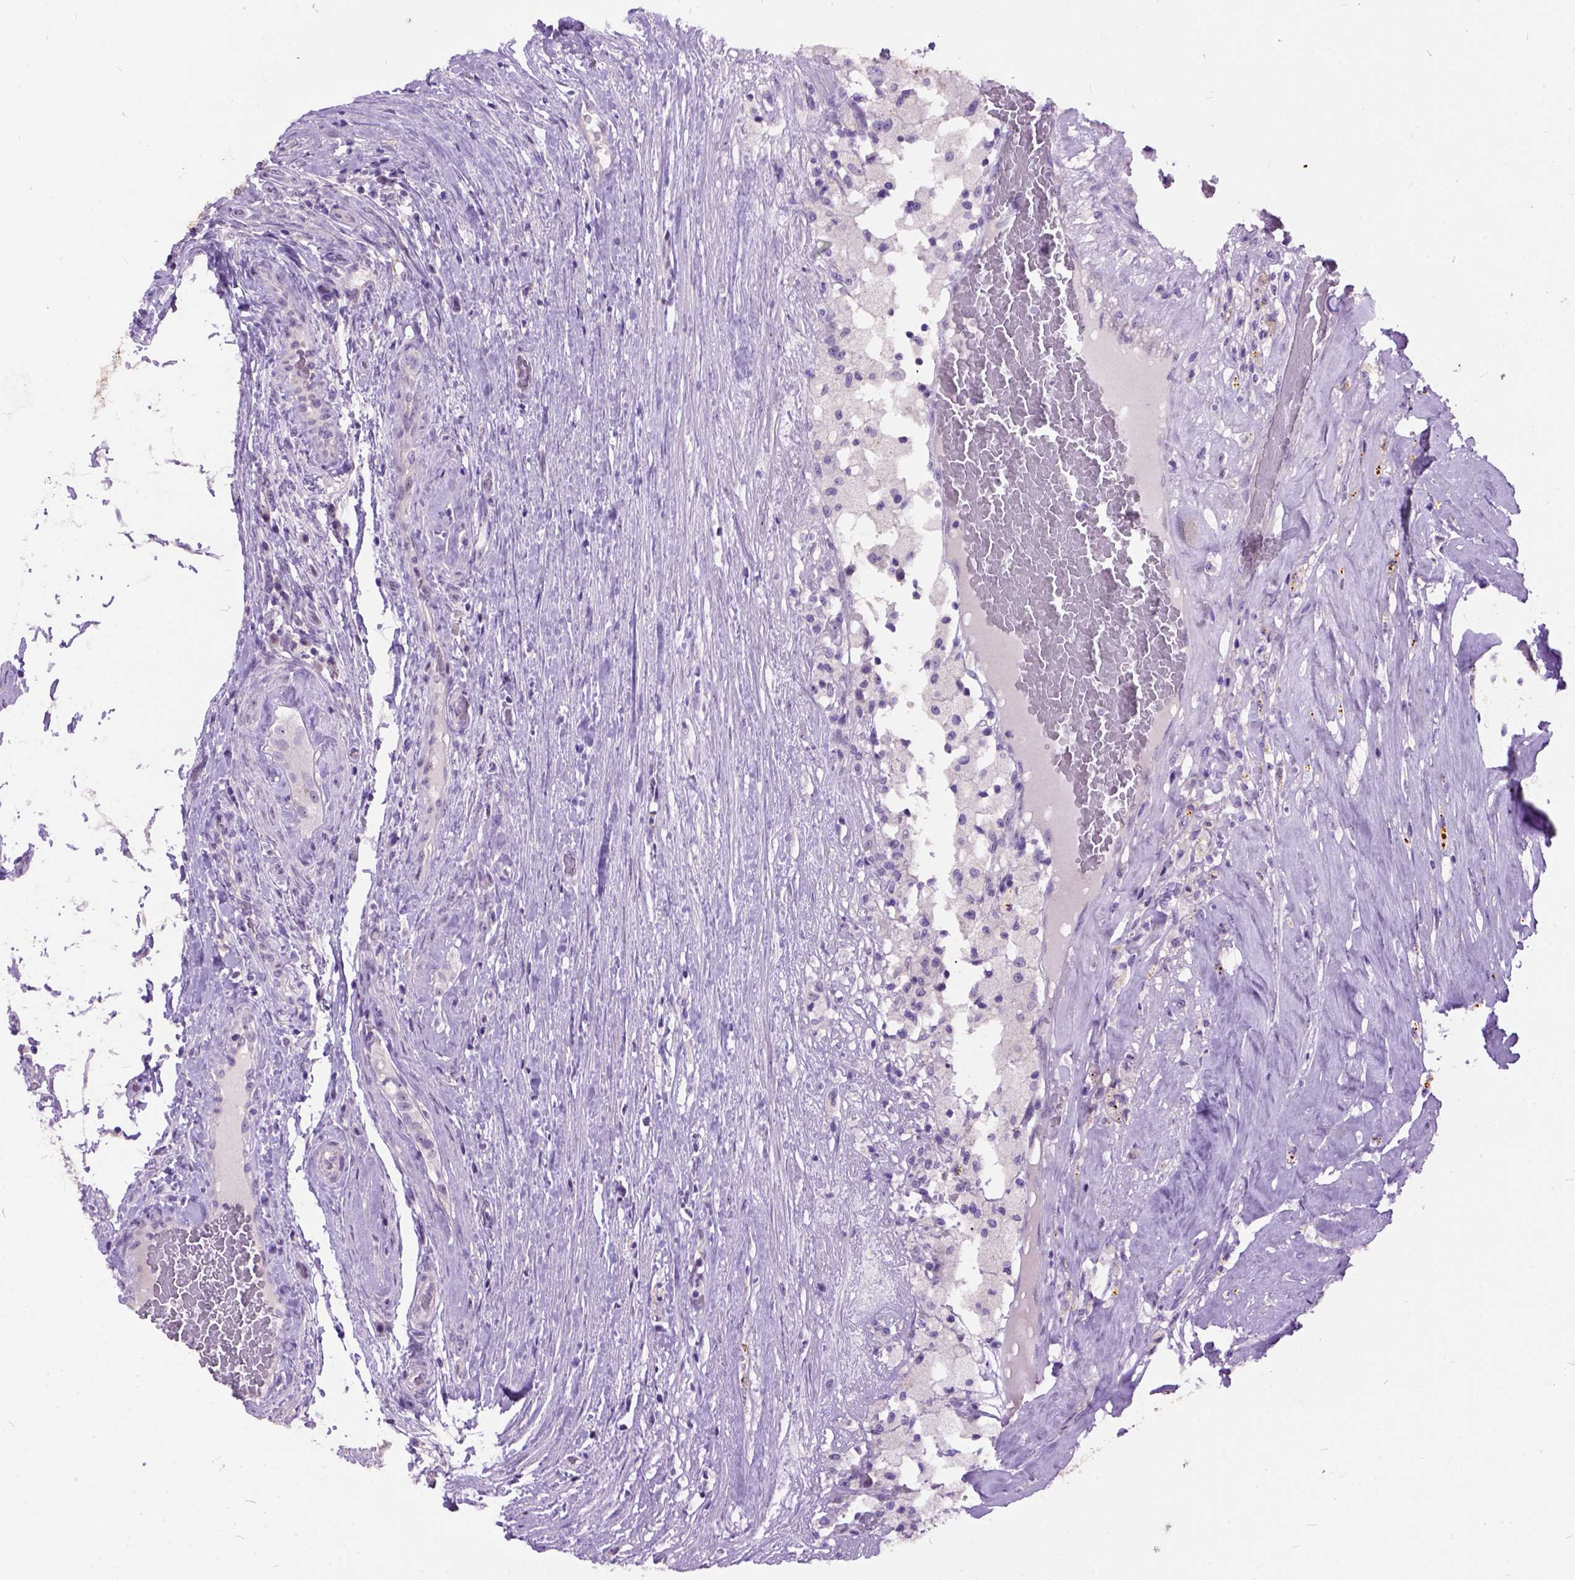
{"staining": {"intensity": "negative", "quantity": "none", "location": "none"}, "tissue": "testis cancer", "cell_type": "Tumor cells", "image_type": "cancer", "snomed": [{"axis": "morphology", "description": "Seminoma, NOS"}, {"axis": "morphology", "description": "Carcinoma, Embryonal, NOS"}, {"axis": "topography", "description": "Testis"}], "caption": "Testis embryonal carcinoma stained for a protein using immunohistochemistry reveals no positivity tumor cells.", "gene": "MAPT", "patient": {"sex": "male", "age": 41}}